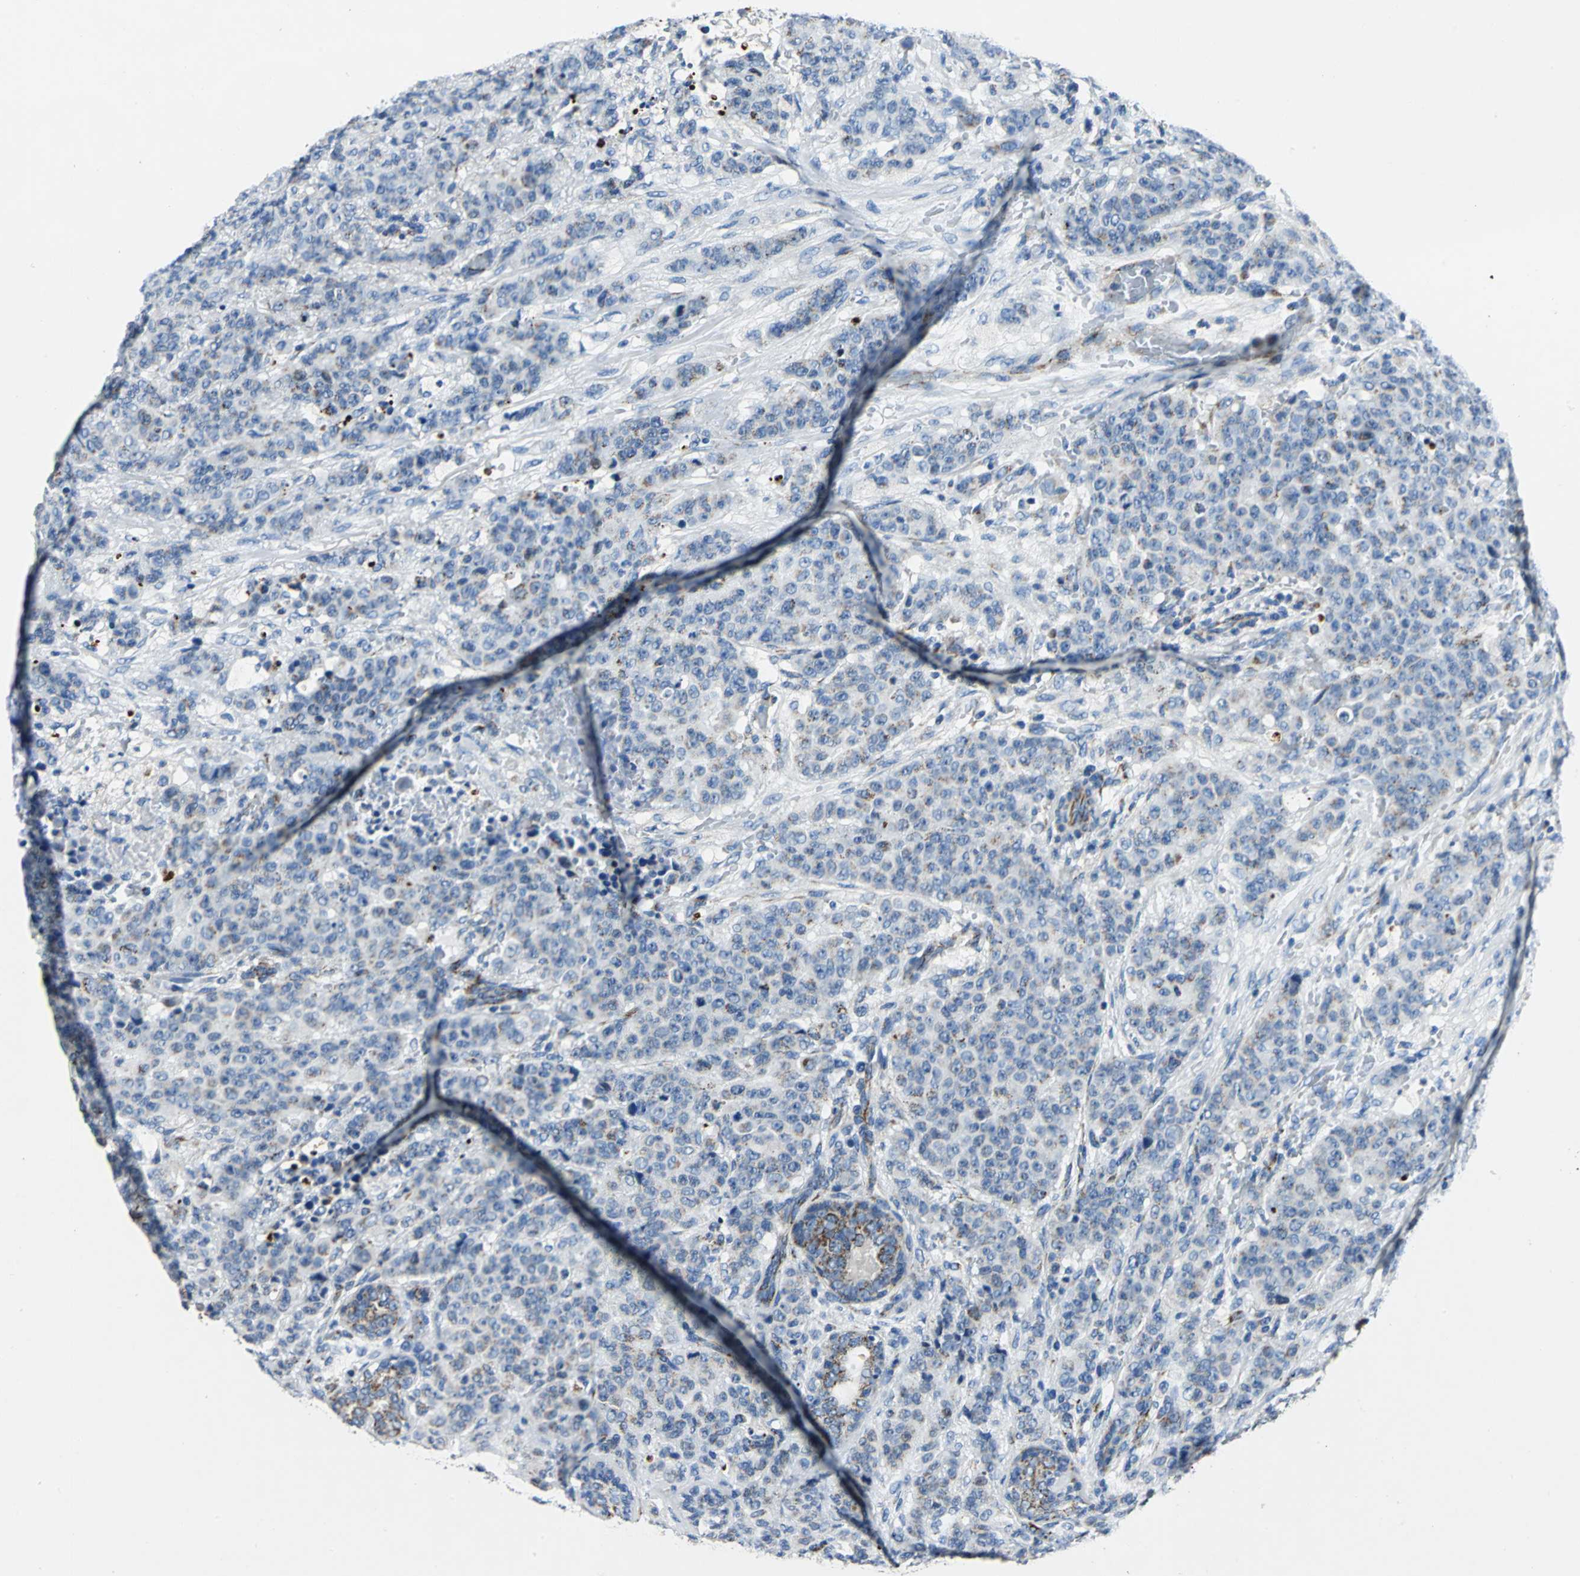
{"staining": {"intensity": "weak", "quantity": "25%-75%", "location": "cytoplasmic/membranous"}, "tissue": "breast cancer", "cell_type": "Tumor cells", "image_type": "cancer", "snomed": [{"axis": "morphology", "description": "Duct carcinoma"}, {"axis": "topography", "description": "Breast"}], "caption": "Weak cytoplasmic/membranous protein staining is appreciated in approximately 25%-75% of tumor cells in breast intraductal carcinoma.", "gene": "IFI6", "patient": {"sex": "female", "age": 40}}